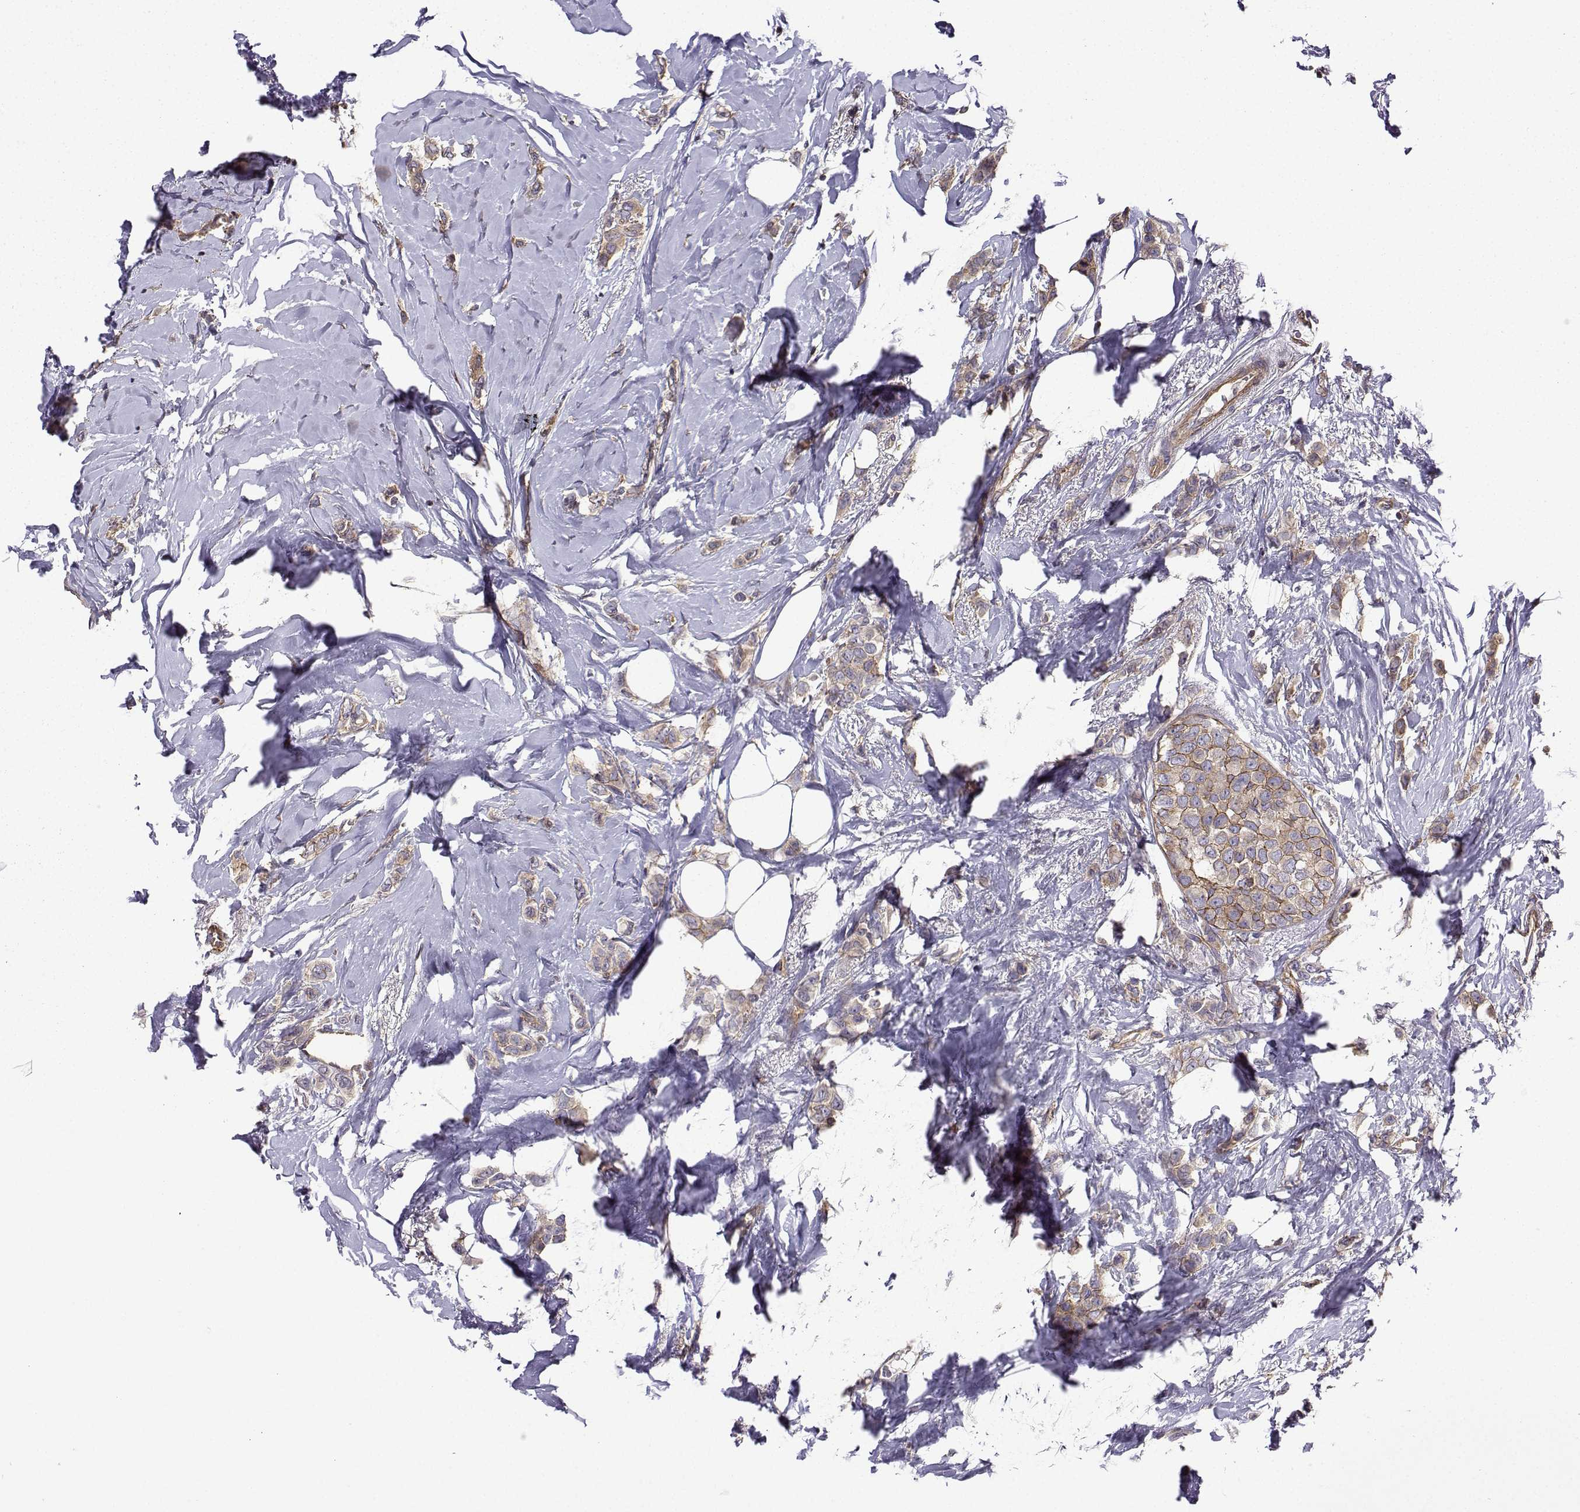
{"staining": {"intensity": "strong", "quantity": "<25%", "location": "cytoplasmic/membranous"}, "tissue": "breast cancer", "cell_type": "Tumor cells", "image_type": "cancer", "snomed": [{"axis": "morphology", "description": "Lobular carcinoma"}, {"axis": "topography", "description": "Breast"}], "caption": "Protein staining of lobular carcinoma (breast) tissue exhibits strong cytoplasmic/membranous positivity in approximately <25% of tumor cells.", "gene": "ITGB8", "patient": {"sex": "female", "age": 66}}